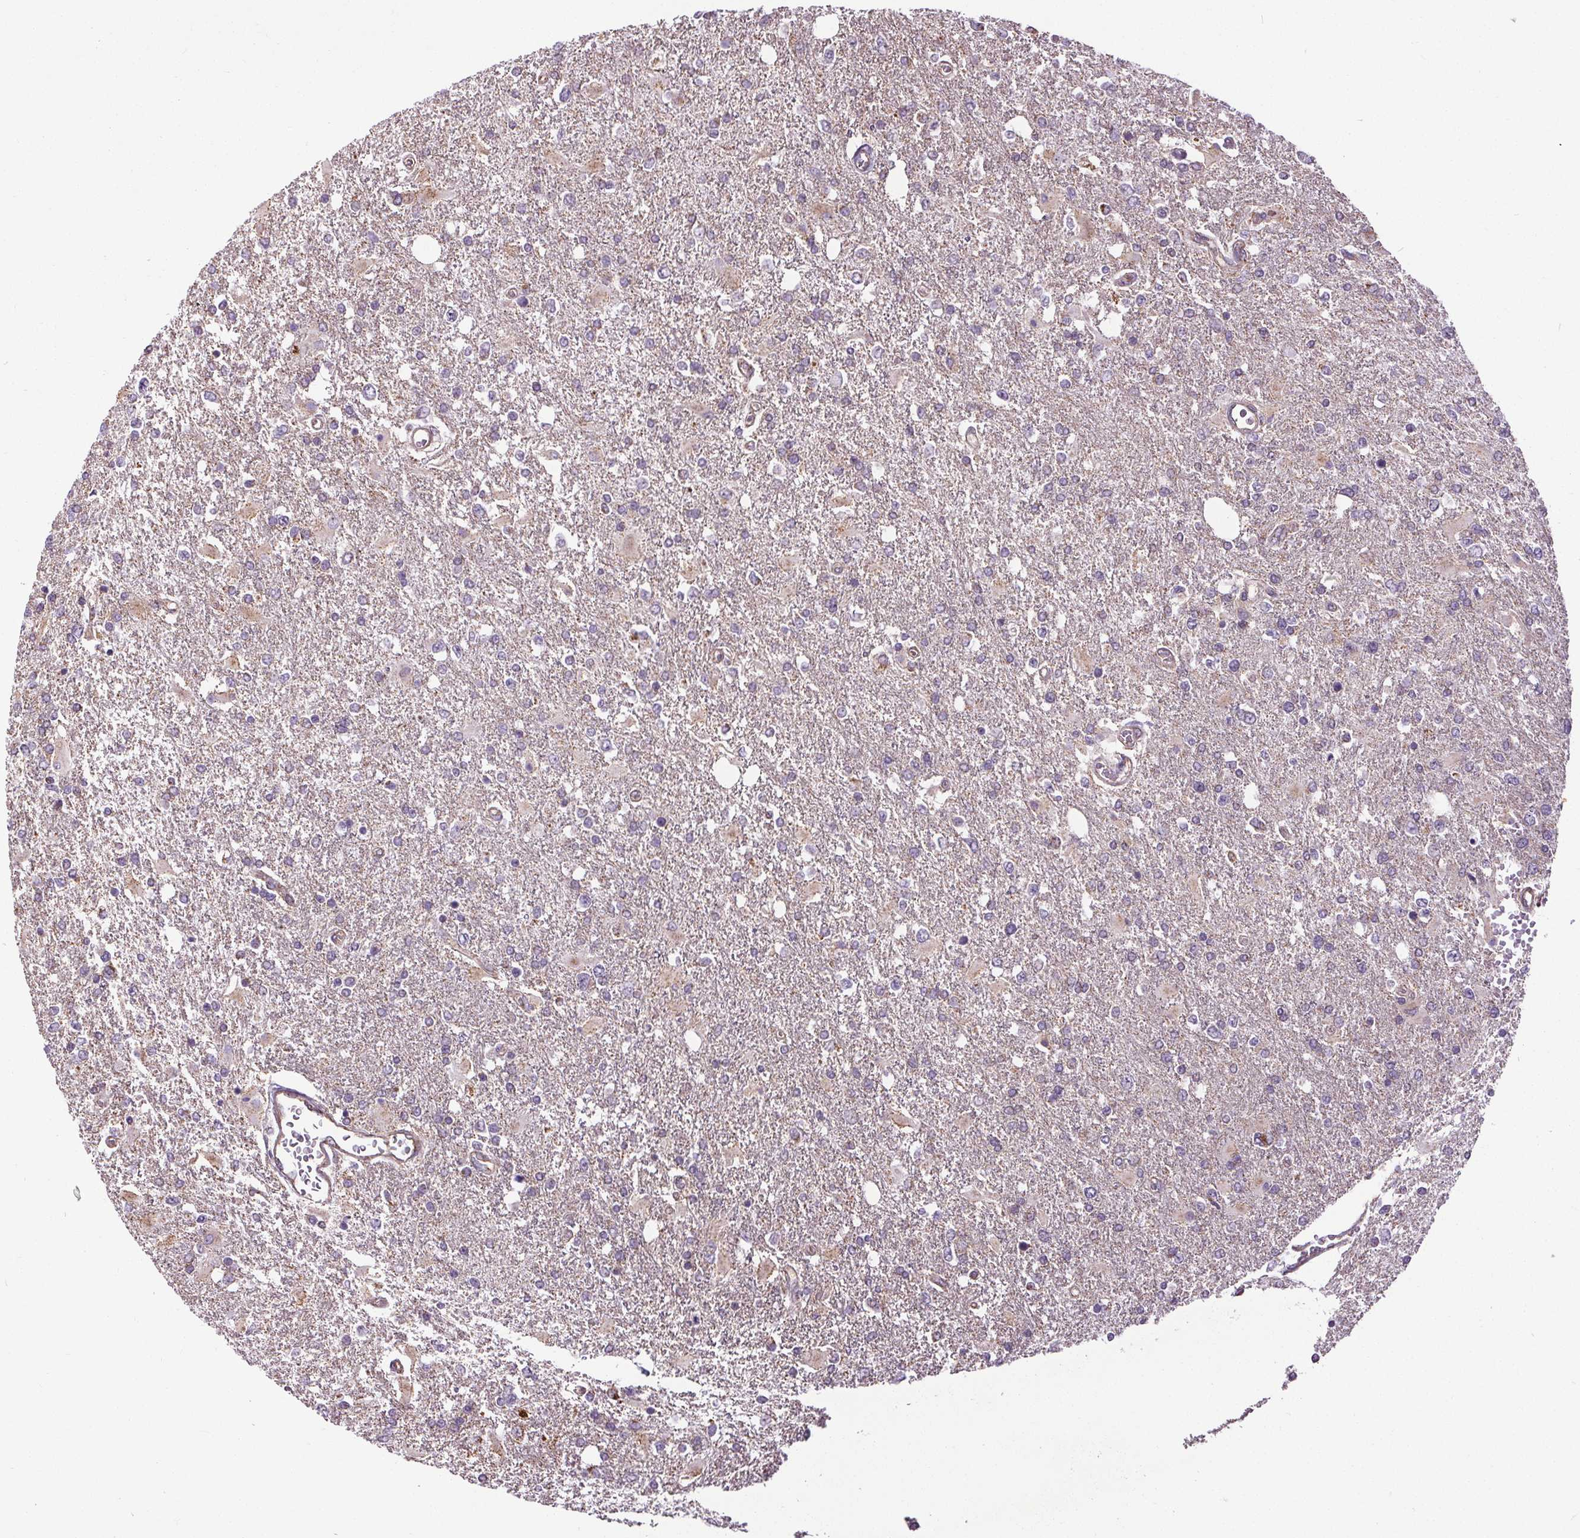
{"staining": {"intensity": "negative", "quantity": "none", "location": "none"}, "tissue": "glioma", "cell_type": "Tumor cells", "image_type": "cancer", "snomed": [{"axis": "morphology", "description": "Glioma, malignant, High grade"}, {"axis": "topography", "description": "Cerebral cortex"}], "caption": "Protein analysis of malignant glioma (high-grade) demonstrates no significant expression in tumor cells.", "gene": "ZNF548", "patient": {"sex": "male", "age": 79}}